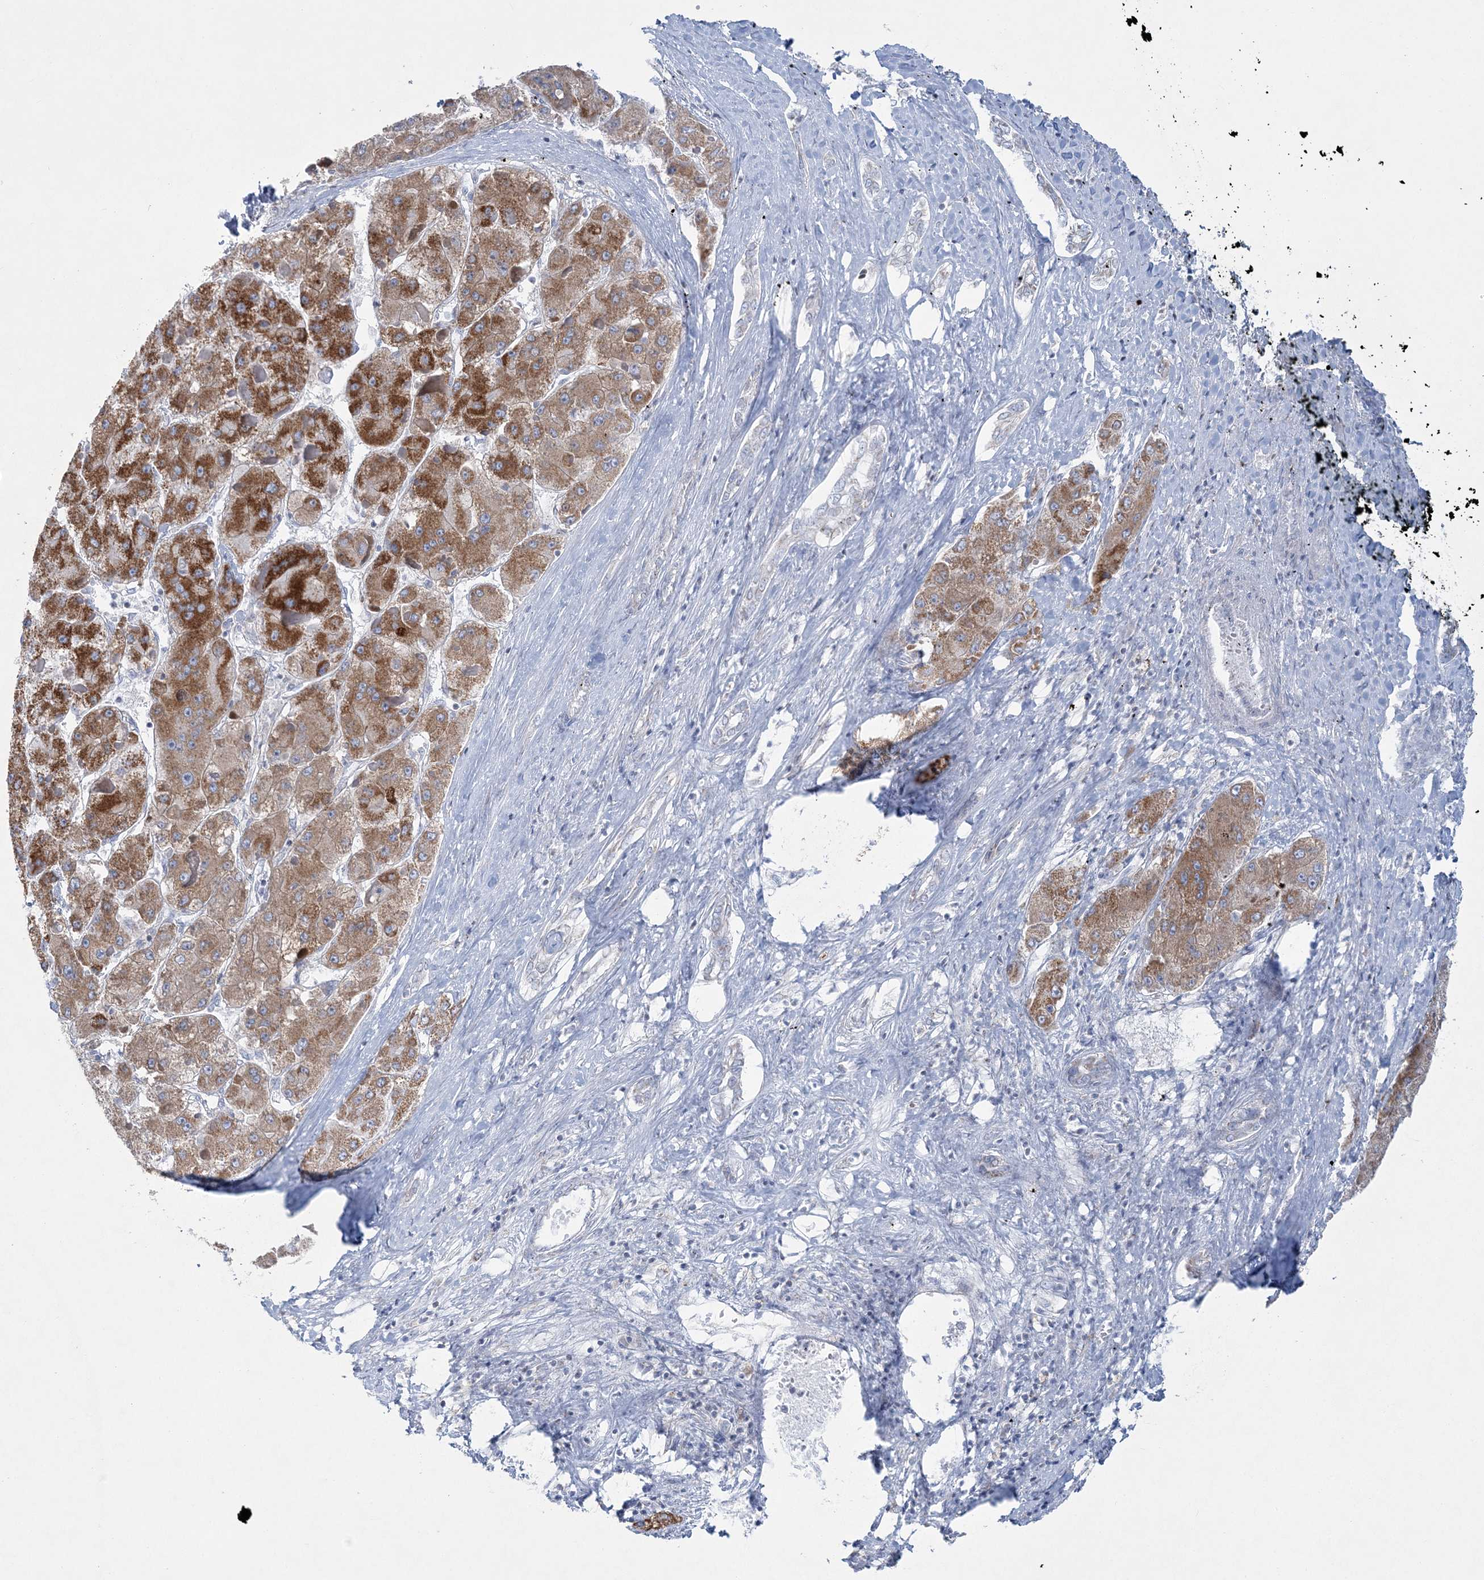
{"staining": {"intensity": "moderate", "quantity": ">75%", "location": "cytoplasmic/membranous"}, "tissue": "liver cancer", "cell_type": "Tumor cells", "image_type": "cancer", "snomed": [{"axis": "morphology", "description": "Carcinoma, Hepatocellular, NOS"}, {"axis": "topography", "description": "Liver"}], "caption": "An immunohistochemistry micrograph of neoplastic tissue is shown. Protein staining in brown labels moderate cytoplasmic/membranous positivity in liver cancer (hepatocellular carcinoma) within tumor cells.", "gene": "TBC1D7", "patient": {"sex": "female", "age": 73}}